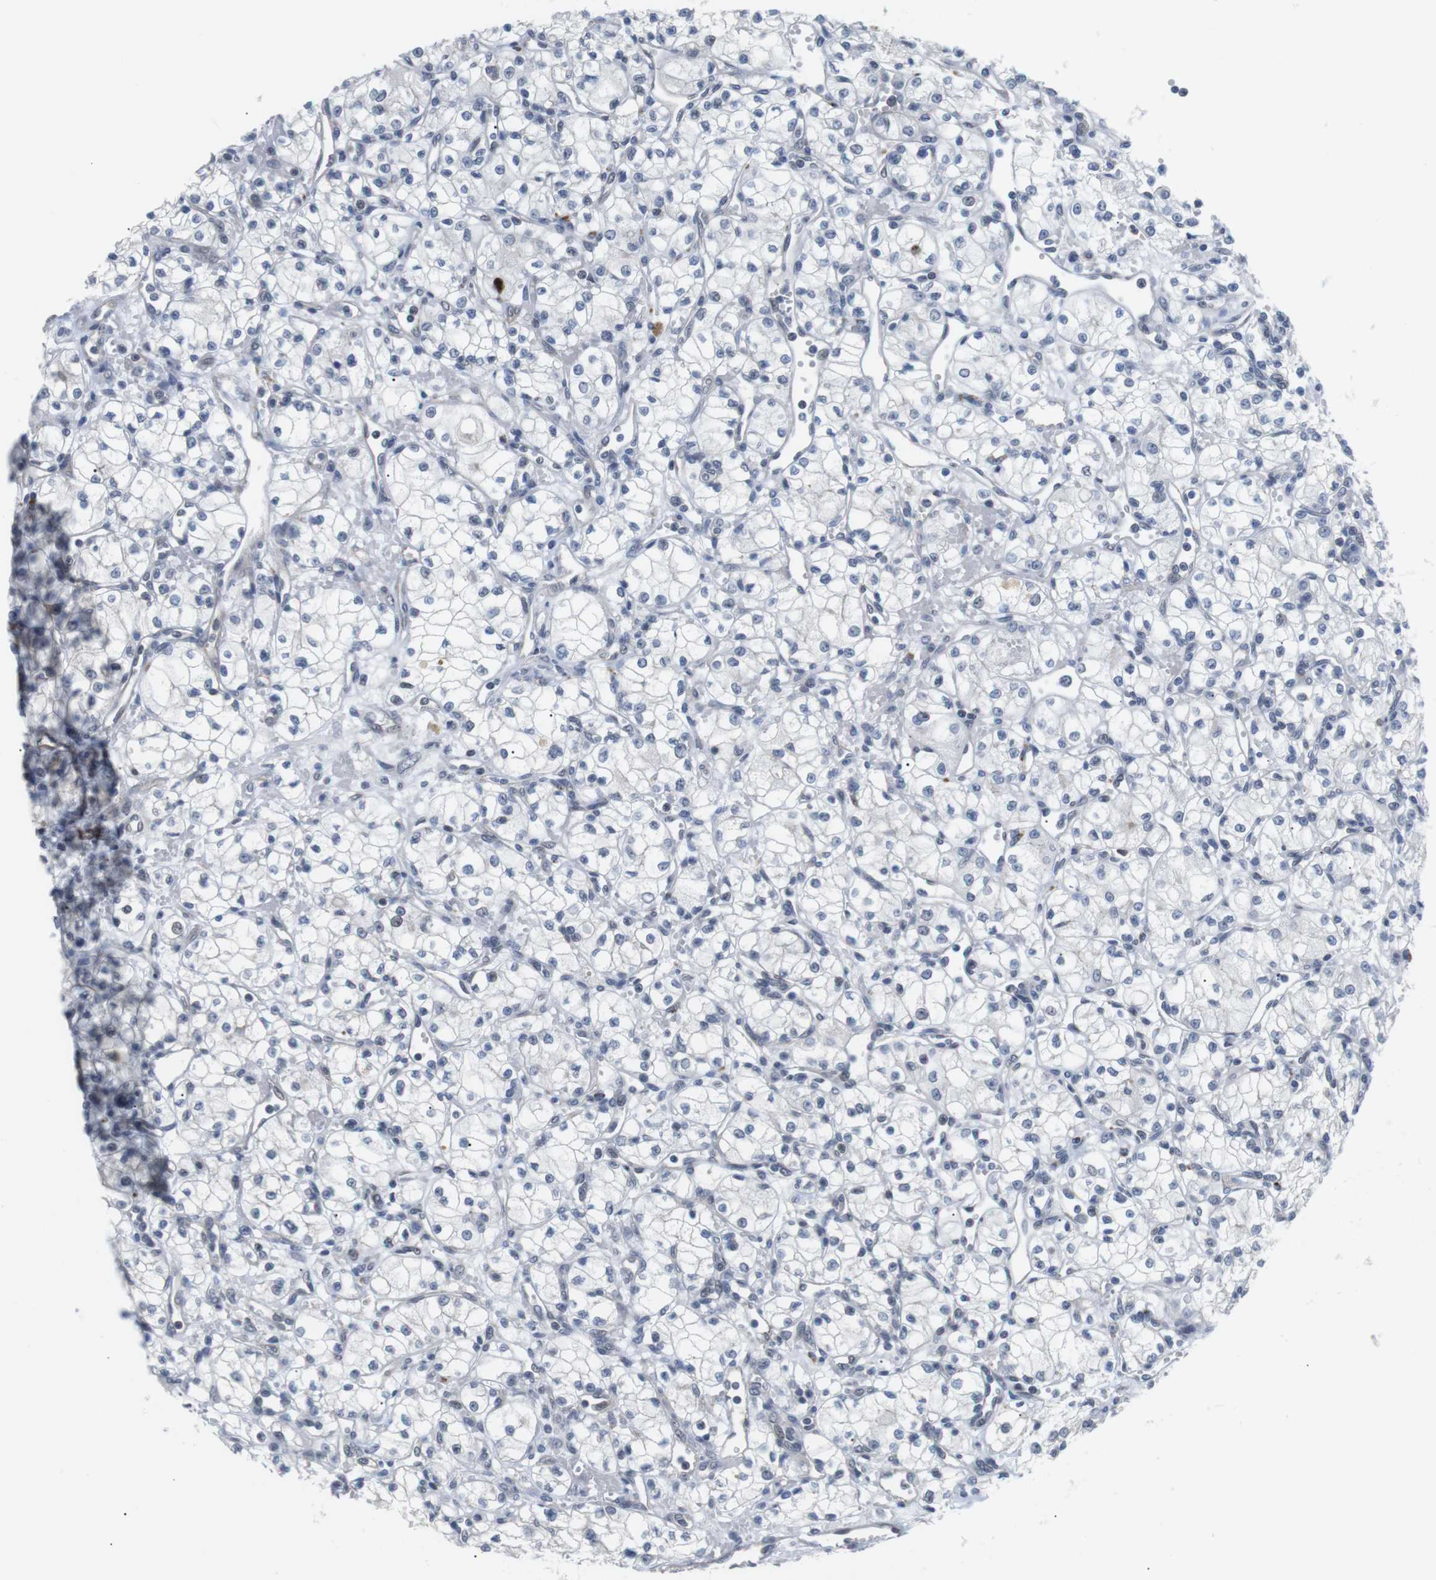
{"staining": {"intensity": "negative", "quantity": "none", "location": "none"}, "tissue": "renal cancer", "cell_type": "Tumor cells", "image_type": "cancer", "snomed": [{"axis": "morphology", "description": "Normal tissue, NOS"}, {"axis": "morphology", "description": "Adenocarcinoma, NOS"}, {"axis": "topography", "description": "Kidney"}], "caption": "This is a histopathology image of immunohistochemistry staining of renal adenocarcinoma, which shows no positivity in tumor cells.", "gene": "NECTIN1", "patient": {"sex": "male", "age": 59}}